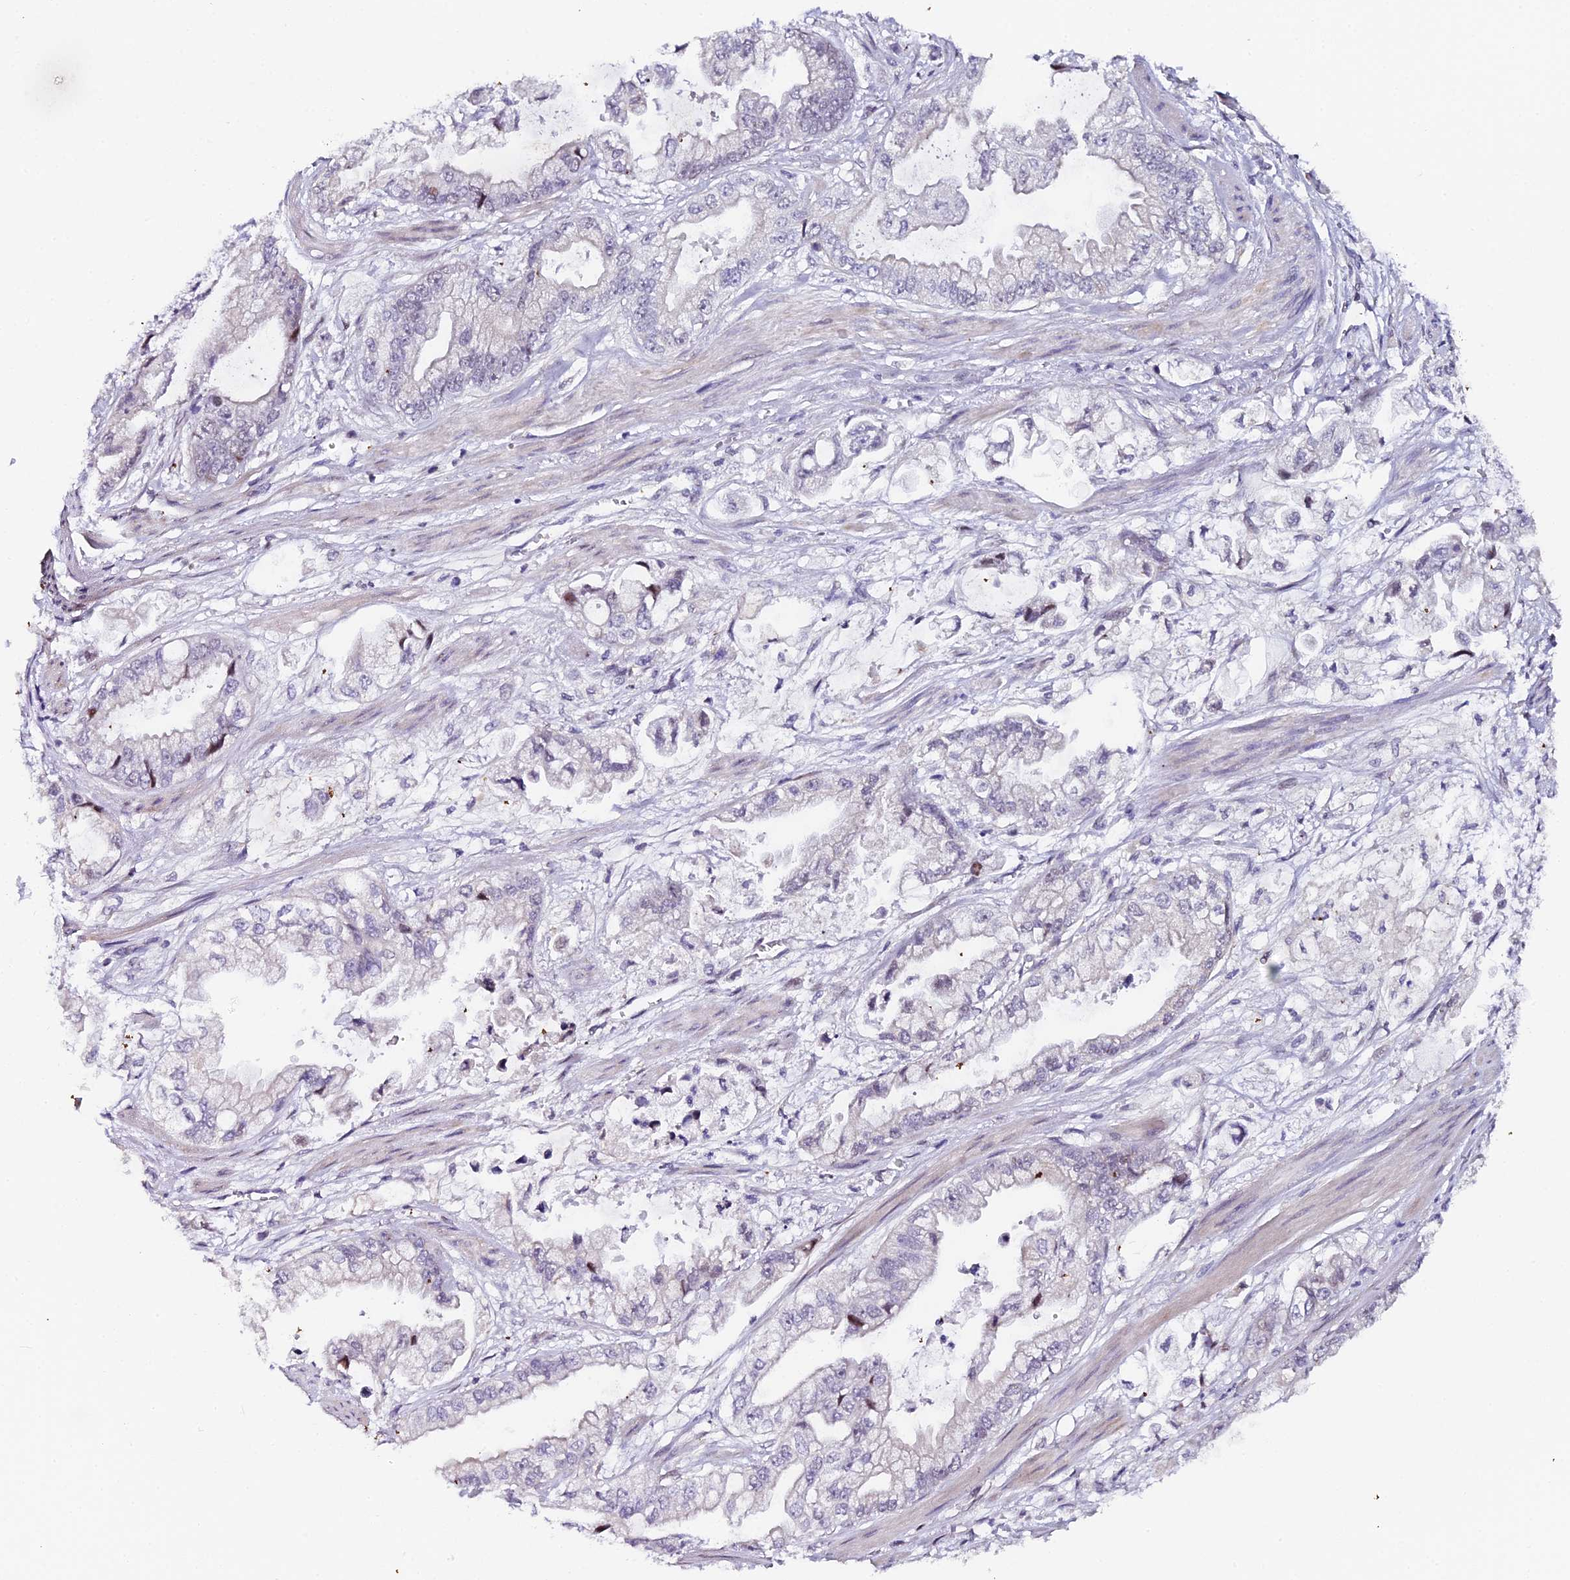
{"staining": {"intensity": "negative", "quantity": "none", "location": "none"}, "tissue": "stomach cancer", "cell_type": "Tumor cells", "image_type": "cancer", "snomed": [{"axis": "morphology", "description": "Adenocarcinoma, NOS"}, {"axis": "topography", "description": "Stomach"}], "caption": "Tumor cells show no significant expression in stomach adenocarcinoma.", "gene": "XKR9", "patient": {"sex": "male", "age": 62}}